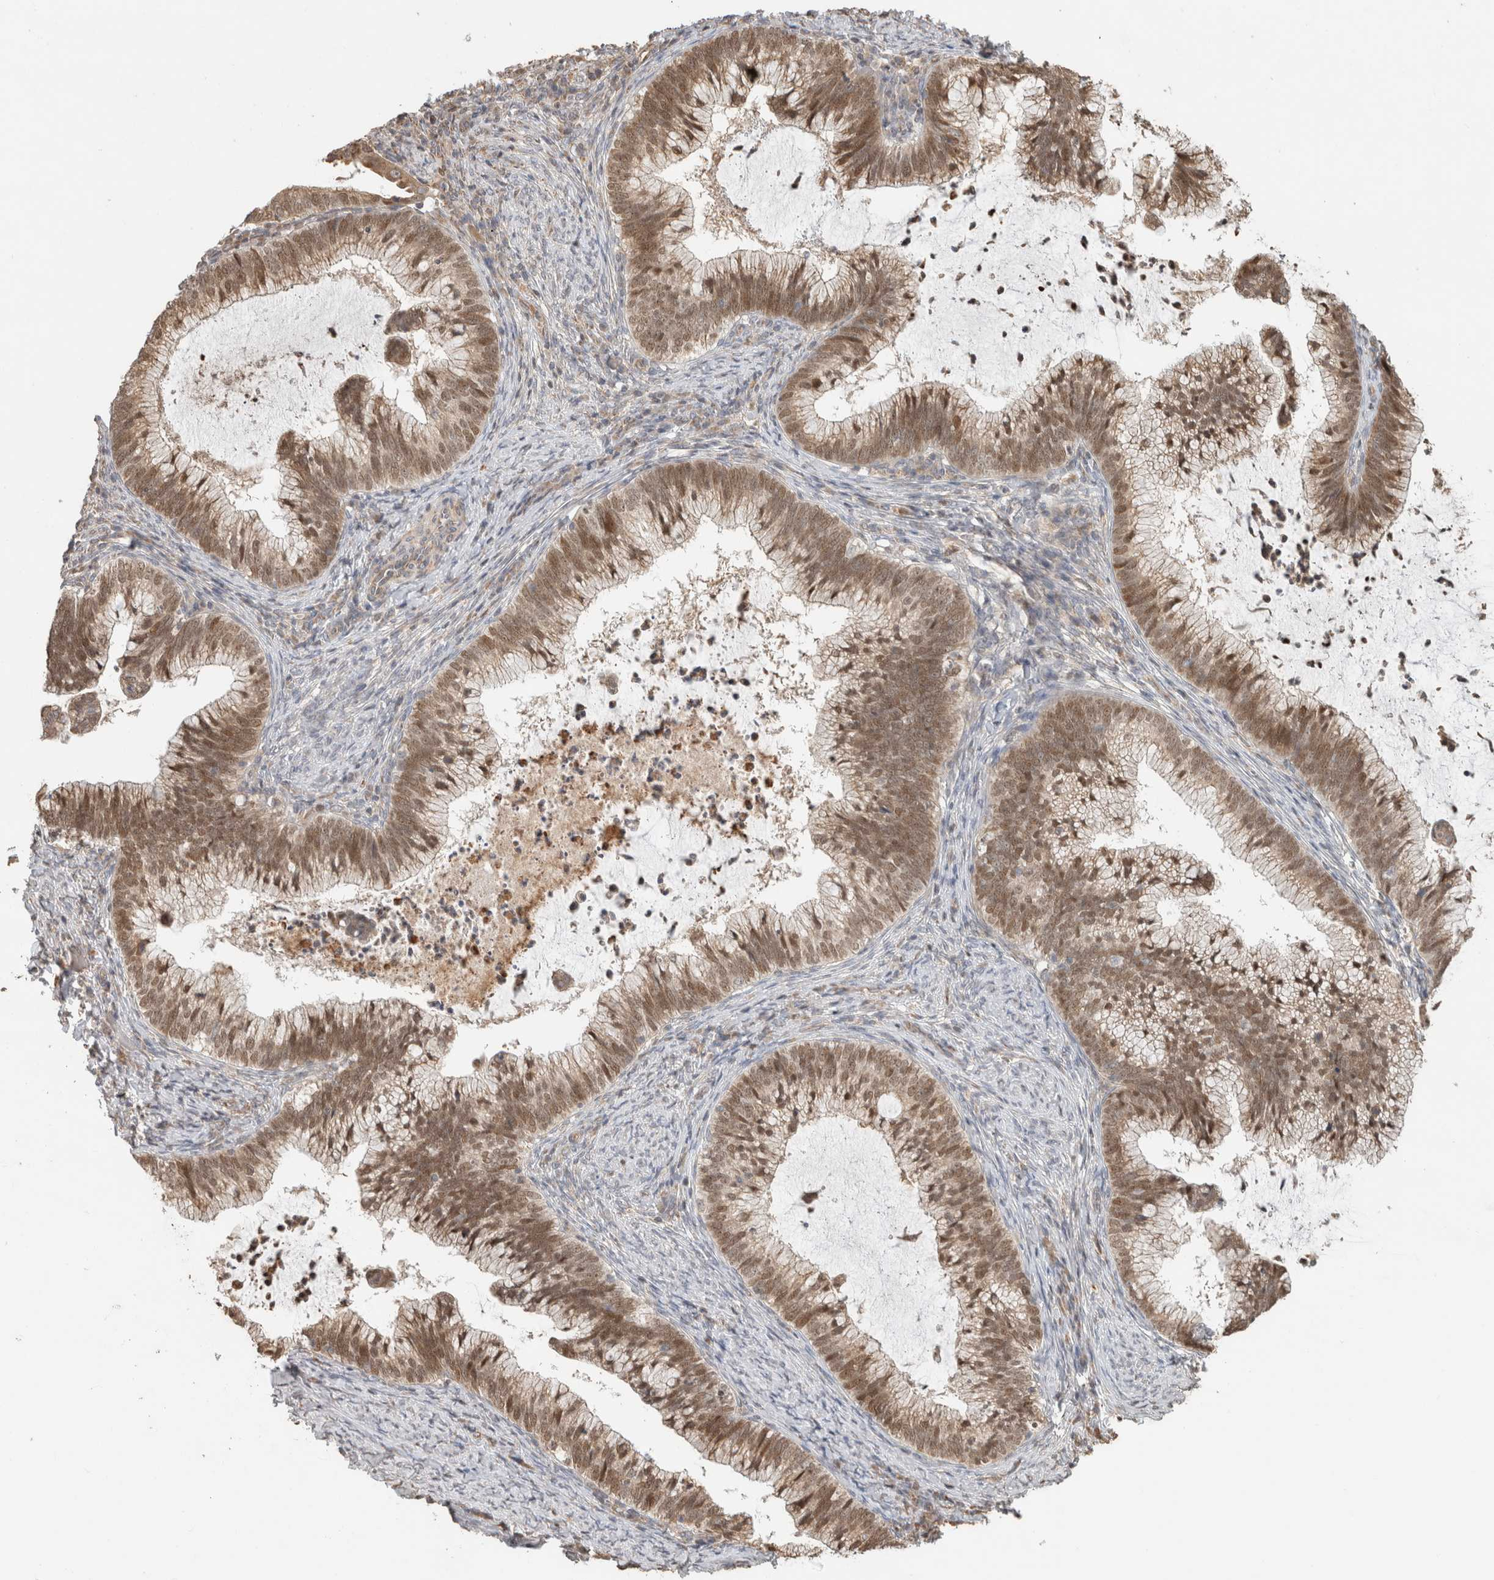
{"staining": {"intensity": "moderate", "quantity": ">75%", "location": "cytoplasmic/membranous,nuclear"}, "tissue": "cervical cancer", "cell_type": "Tumor cells", "image_type": "cancer", "snomed": [{"axis": "morphology", "description": "Adenocarcinoma, NOS"}, {"axis": "topography", "description": "Cervix"}], "caption": "Brown immunohistochemical staining in human cervical cancer (adenocarcinoma) displays moderate cytoplasmic/membranous and nuclear staining in about >75% of tumor cells.", "gene": "GINS4", "patient": {"sex": "female", "age": 36}}